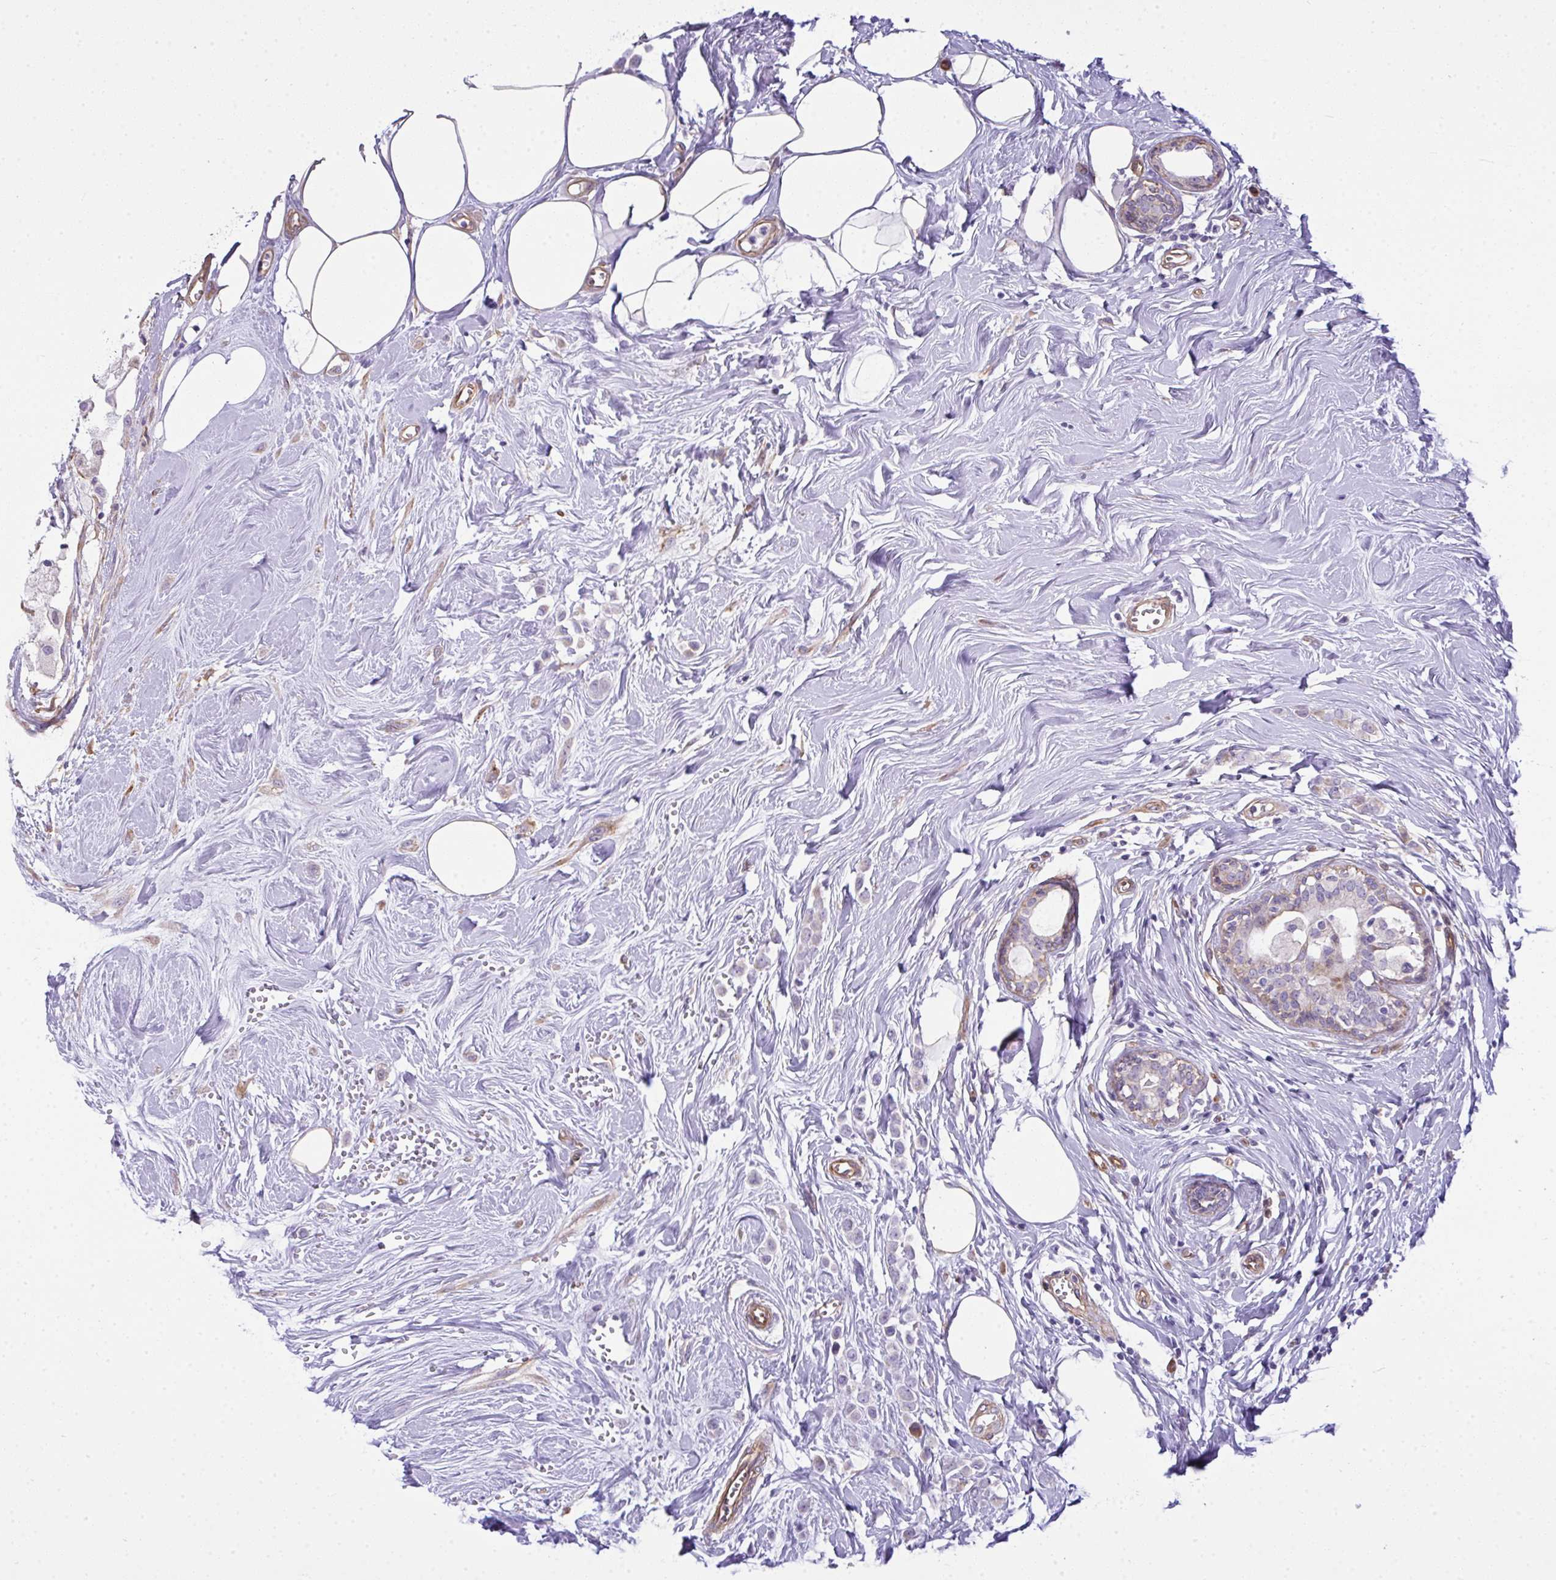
{"staining": {"intensity": "negative", "quantity": "none", "location": "none"}, "tissue": "breast cancer", "cell_type": "Tumor cells", "image_type": "cancer", "snomed": [{"axis": "morphology", "description": "Duct carcinoma"}, {"axis": "topography", "description": "Breast"}], "caption": "IHC histopathology image of breast cancer stained for a protein (brown), which shows no expression in tumor cells. (DAB (3,3'-diaminobenzidine) IHC visualized using brightfield microscopy, high magnification).", "gene": "RSKR", "patient": {"sex": "female", "age": 80}}